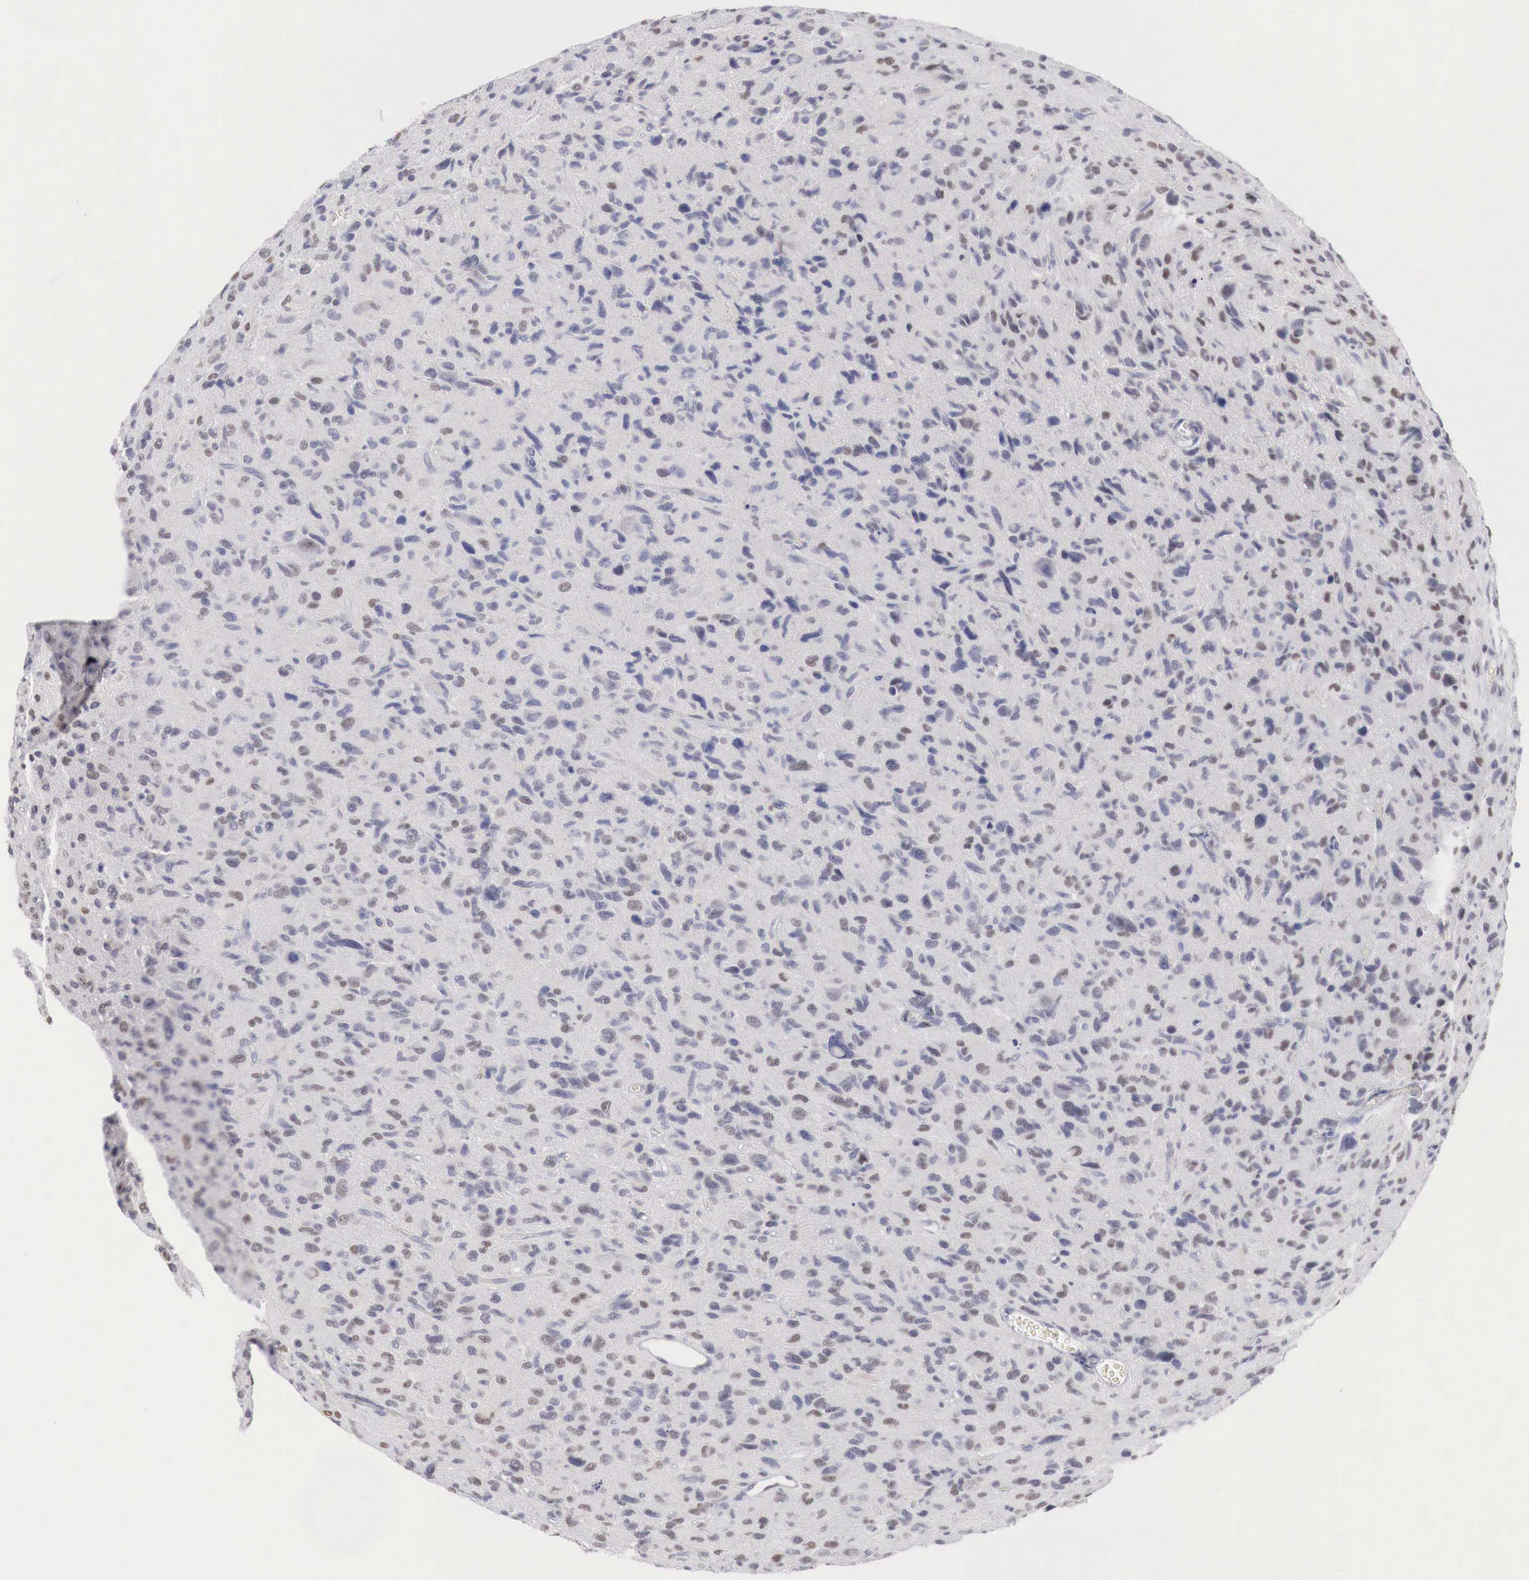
{"staining": {"intensity": "moderate", "quantity": "25%-75%", "location": "nuclear"}, "tissue": "glioma", "cell_type": "Tumor cells", "image_type": "cancer", "snomed": [{"axis": "morphology", "description": "Glioma, malignant, High grade"}, {"axis": "topography", "description": "Brain"}], "caption": "Tumor cells reveal moderate nuclear expression in about 25%-75% of cells in glioma.", "gene": "FOXP2", "patient": {"sex": "female", "age": 60}}